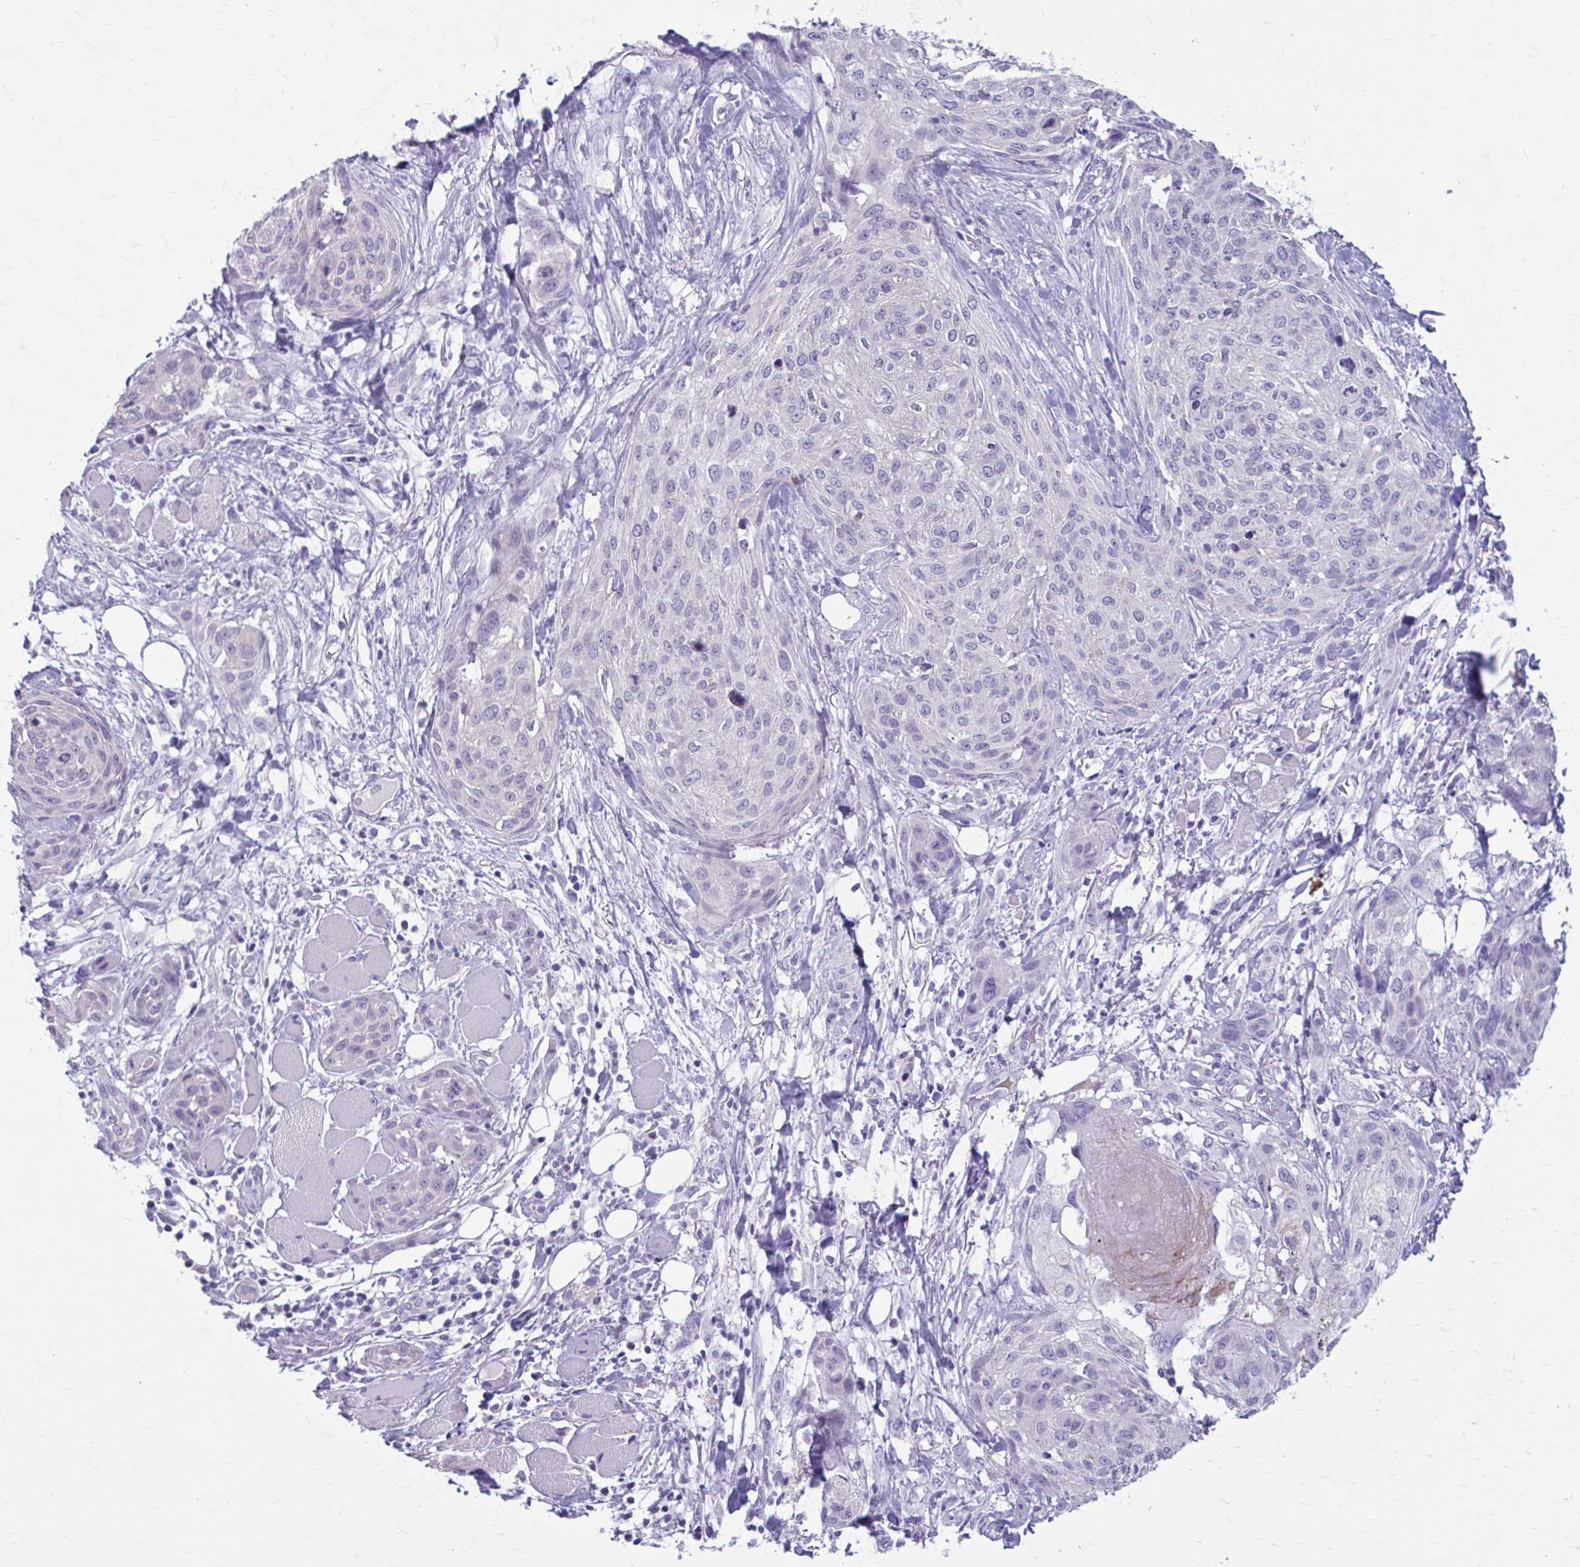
{"staining": {"intensity": "moderate", "quantity": "<25%", "location": "cytoplasmic/membranous"}, "tissue": "skin cancer", "cell_type": "Tumor cells", "image_type": "cancer", "snomed": [{"axis": "morphology", "description": "Squamous cell carcinoma, NOS"}, {"axis": "topography", "description": "Skin"}], "caption": "Immunohistochemical staining of skin squamous cell carcinoma exhibits low levels of moderate cytoplasmic/membranous protein expression in about <25% of tumor cells.", "gene": "C12orf71", "patient": {"sex": "female", "age": 87}}